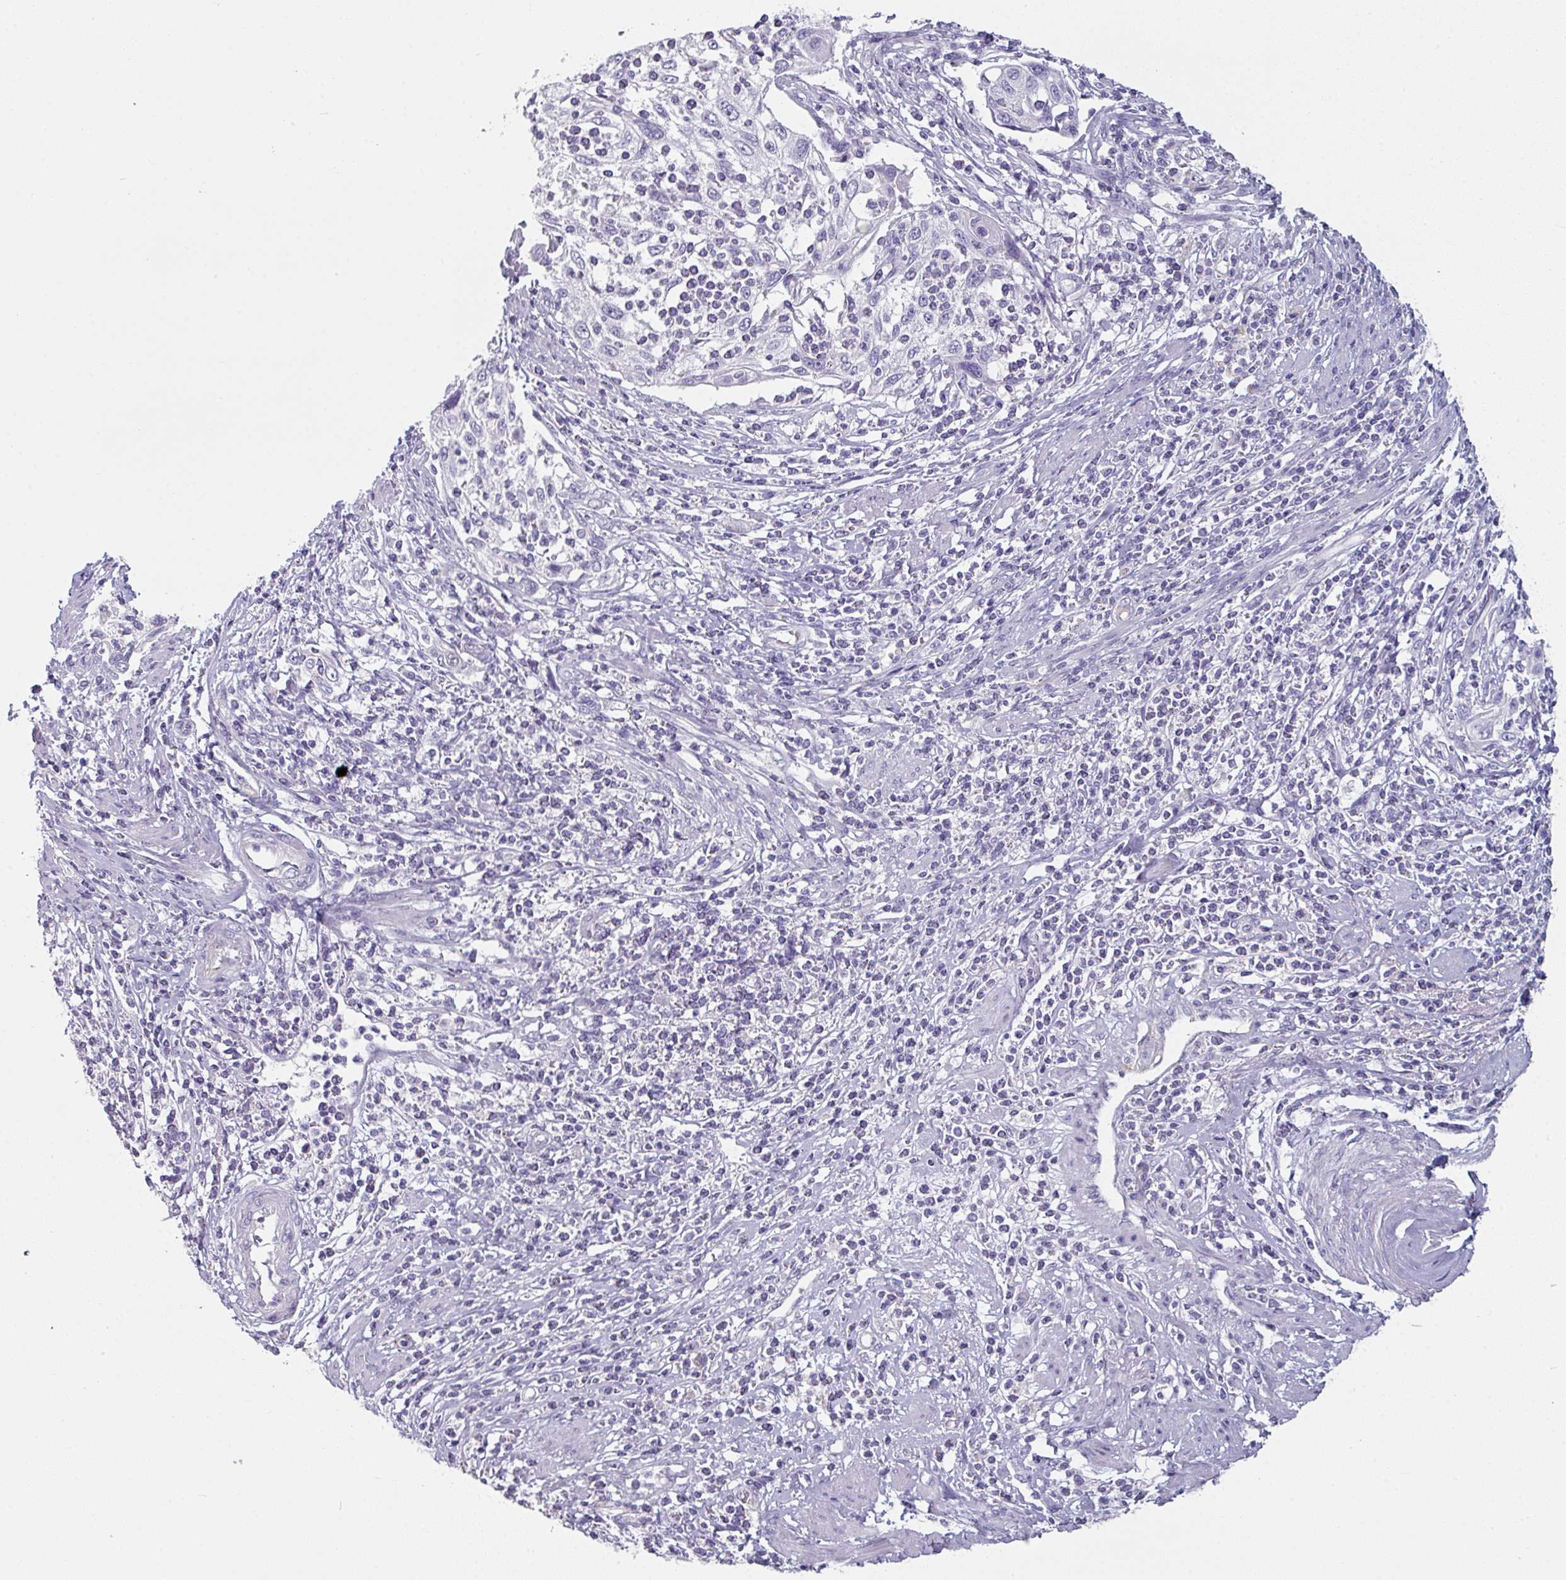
{"staining": {"intensity": "negative", "quantity": "none", "location": "none"}, "tissue": "cervical cancer", "cell_type": "Tumor cells", "image_type": "cancer", "snomed": [{"axis": "morphology", "description": "Squamous cell carcinoma, NOS"}, {"axis": "topography", "description": "Cervix"}], "caption": "Immunohistochemistry image of human cervical cancer (squamous cell carcinoma) stained for a protein (brown), which displays no staining in tumor cells. (Stains: DAB (3,3'-diaminobenzidine) immunohistochemistry with hematoxylin counter stain, Microscopy: brightfield microscopy at high magnification).", "gene": "SLC17A7", "patient": {"sex": "female", "age": 70}}